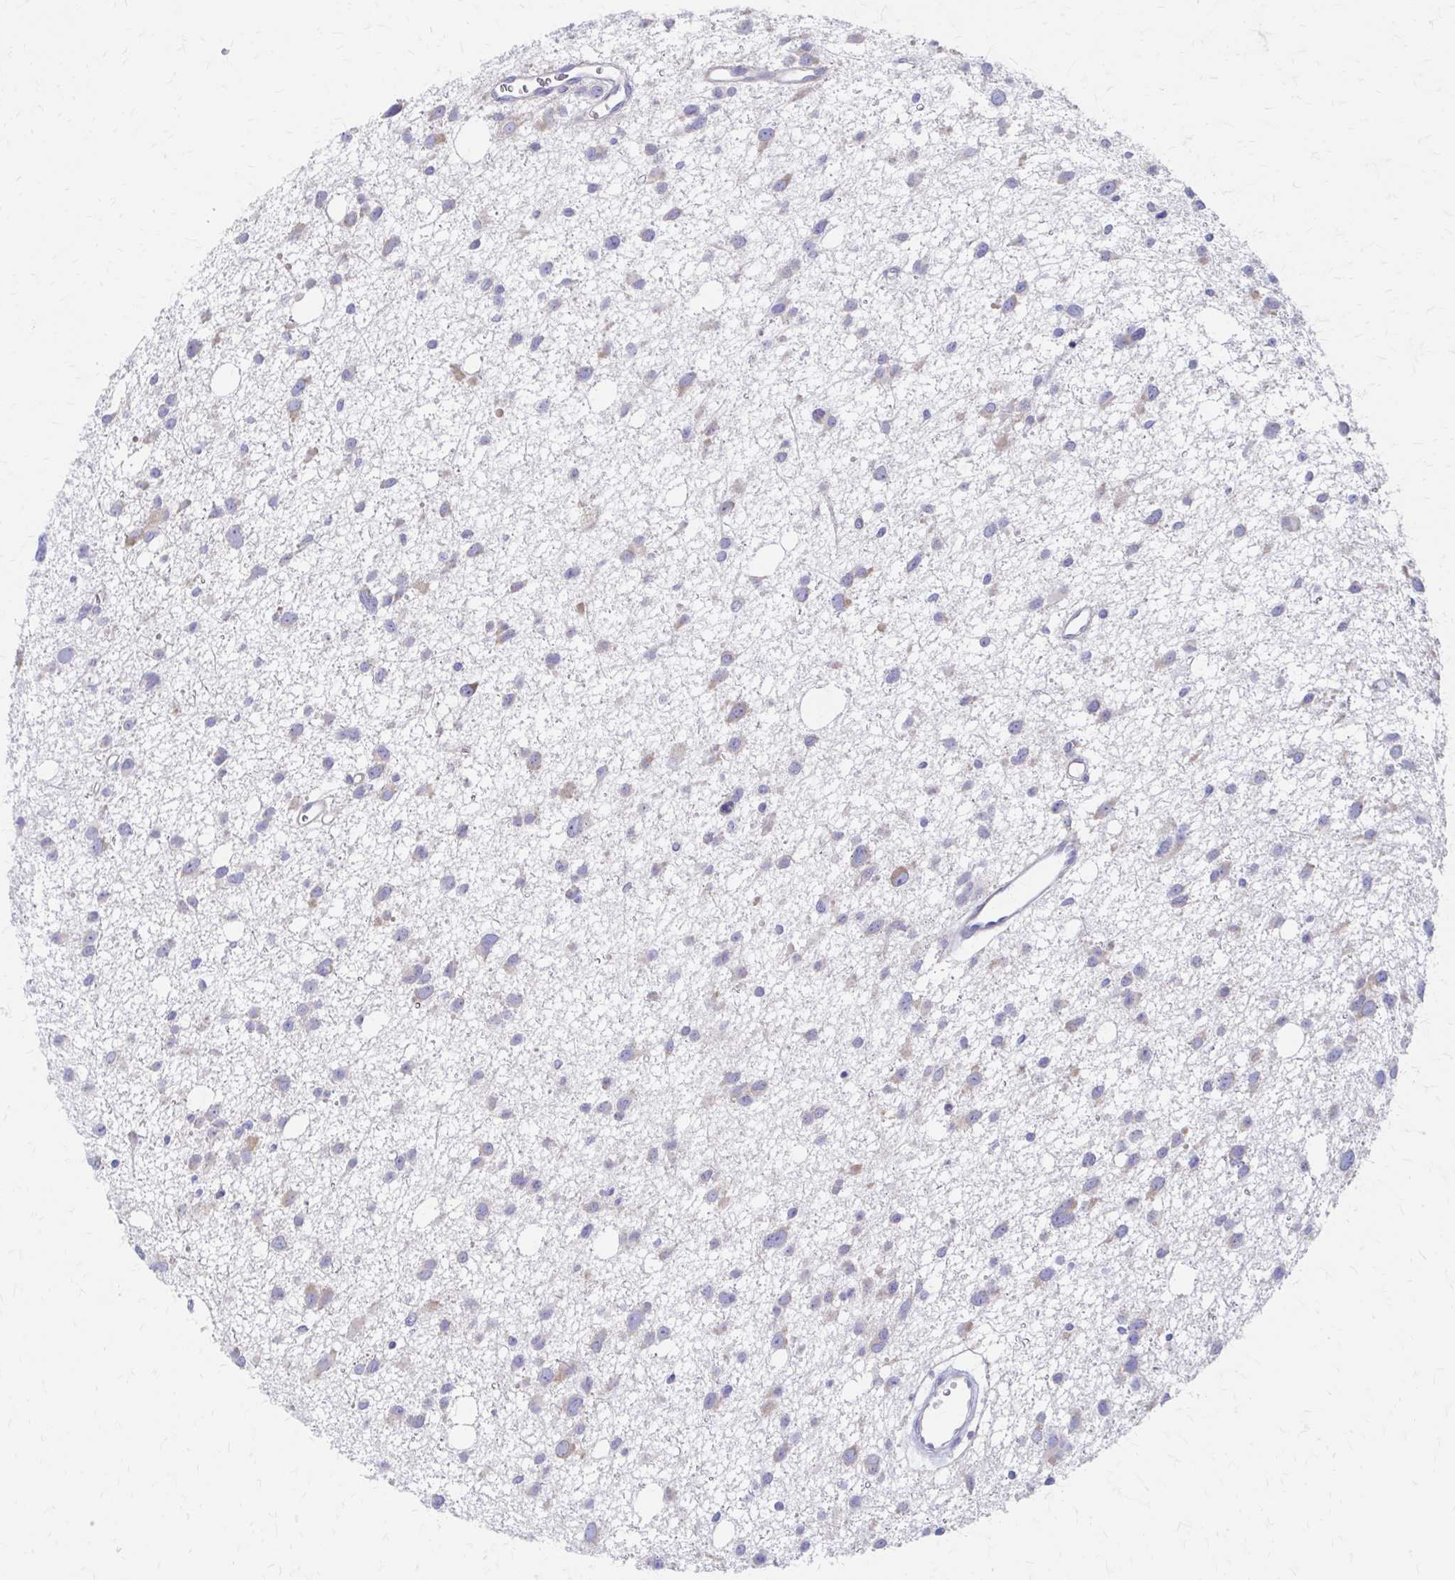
{"staining": {"intensity": "weak", "quantity": "<25%", "location": "cytoplasmic/membranous"}, "tissue": "glioma", "cell_type": "Tumor cells", "image_type": "cancer", "snomed": [{"axis": "morphology", "description": "Glioma, malignant, High grade"}, {"axis": "topography", "description": "Brain"}], "caption": "A histopathology image of high-grade glioma (malignant) stained for a protein demonstrates no brown staining in tumor cells.", "gene": "RPL27A", "patient": {"sex": "male", "age": 23}}